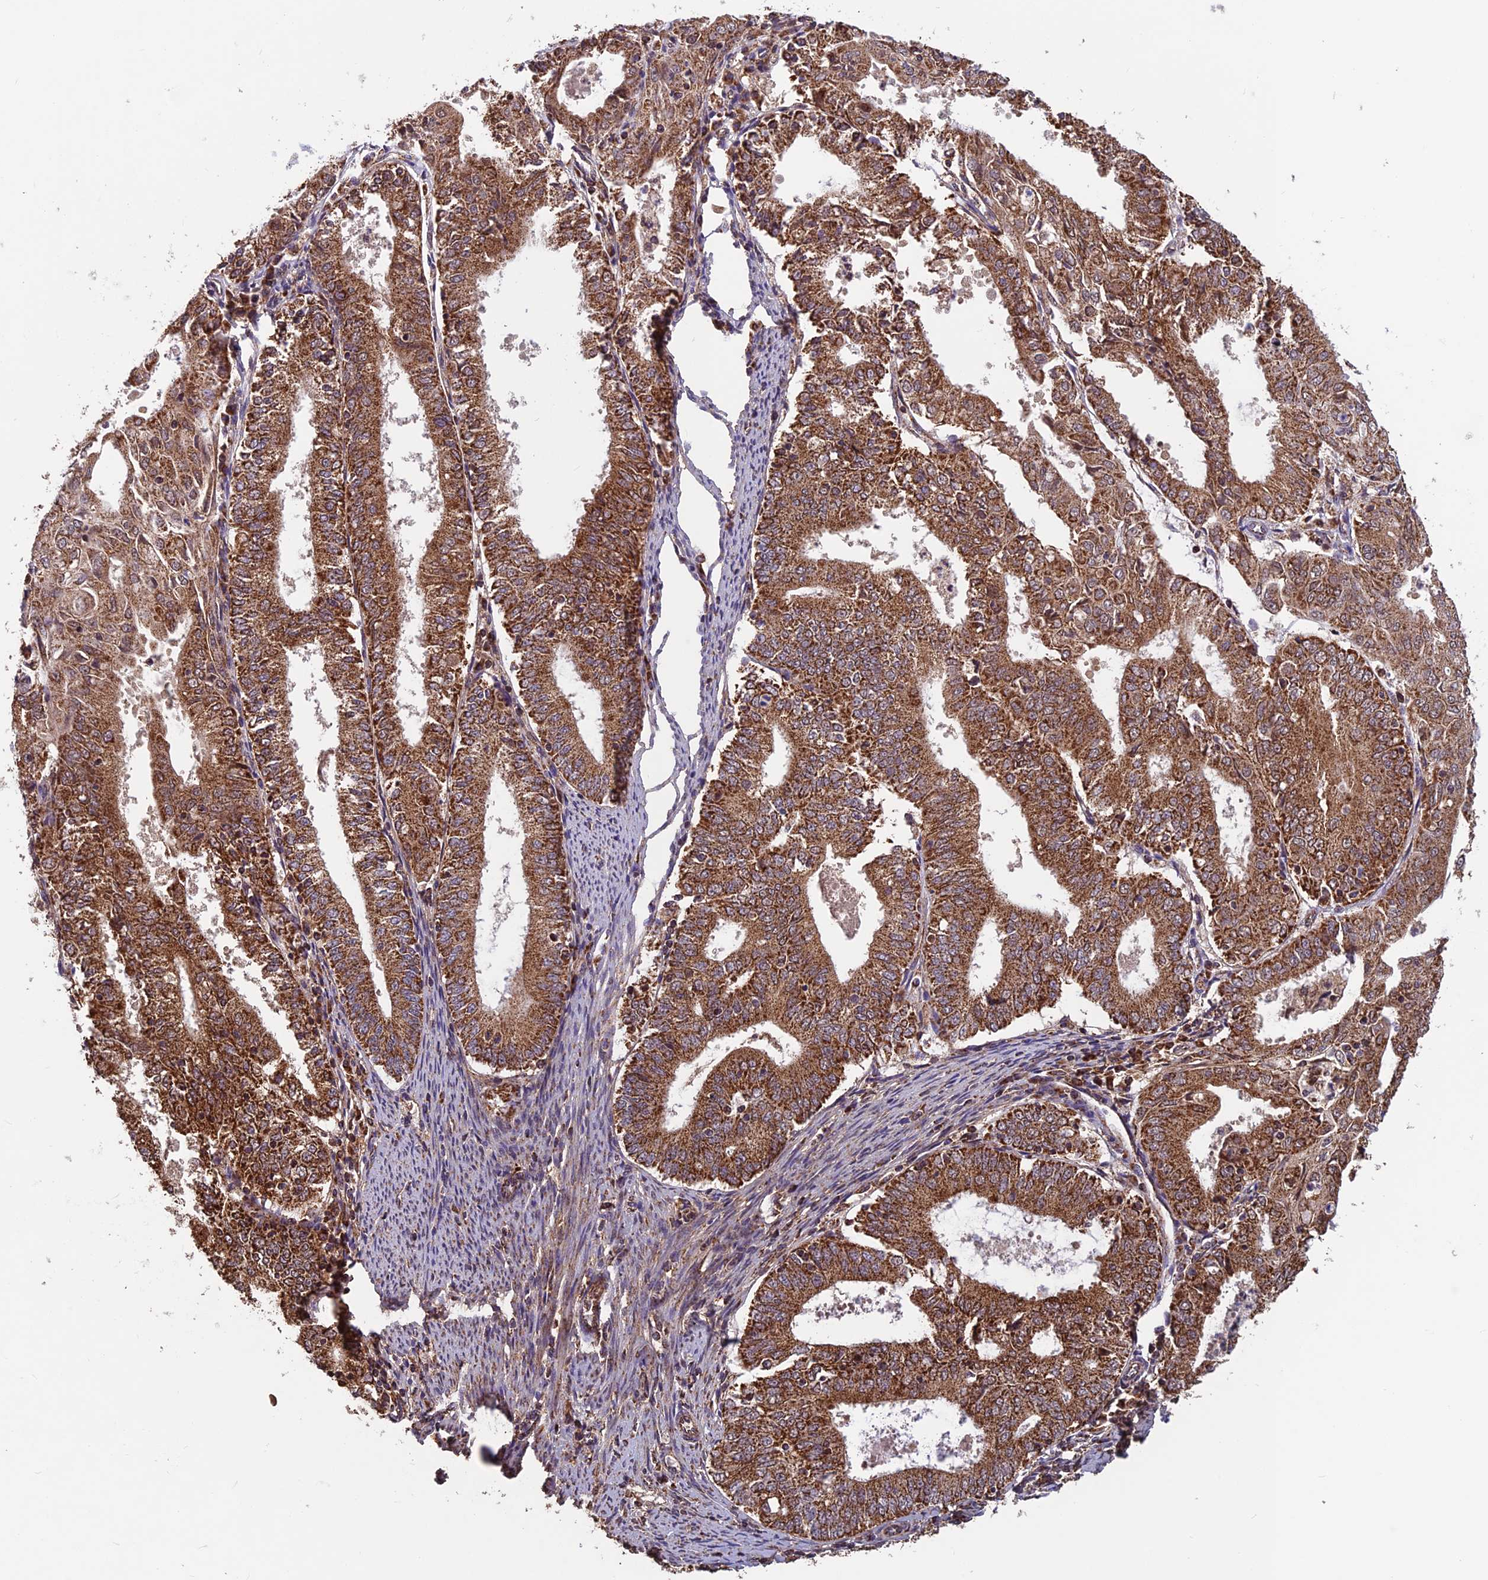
{"staining": {"intensity": "strong", "quantity": ">75%", "location": "cytoplasmic/membranous"}, "tissue": "endometrial cancer", "cell_type": "Tumor cells", "image_type": "cancer", "snomed": [{"axis": "morphology", "description": "Adenocarcinoma, NOS"}, {"axis": "topography", "description": "Endometrium"}], "caption": "Immunohistochemical staining of endometrial cancer shows strong cytoplasmic/membranous protein positivity in approximately >75% of tumor cells.", "gene": "CCDC15", "patient": {"sex": "female", "age": 57}}